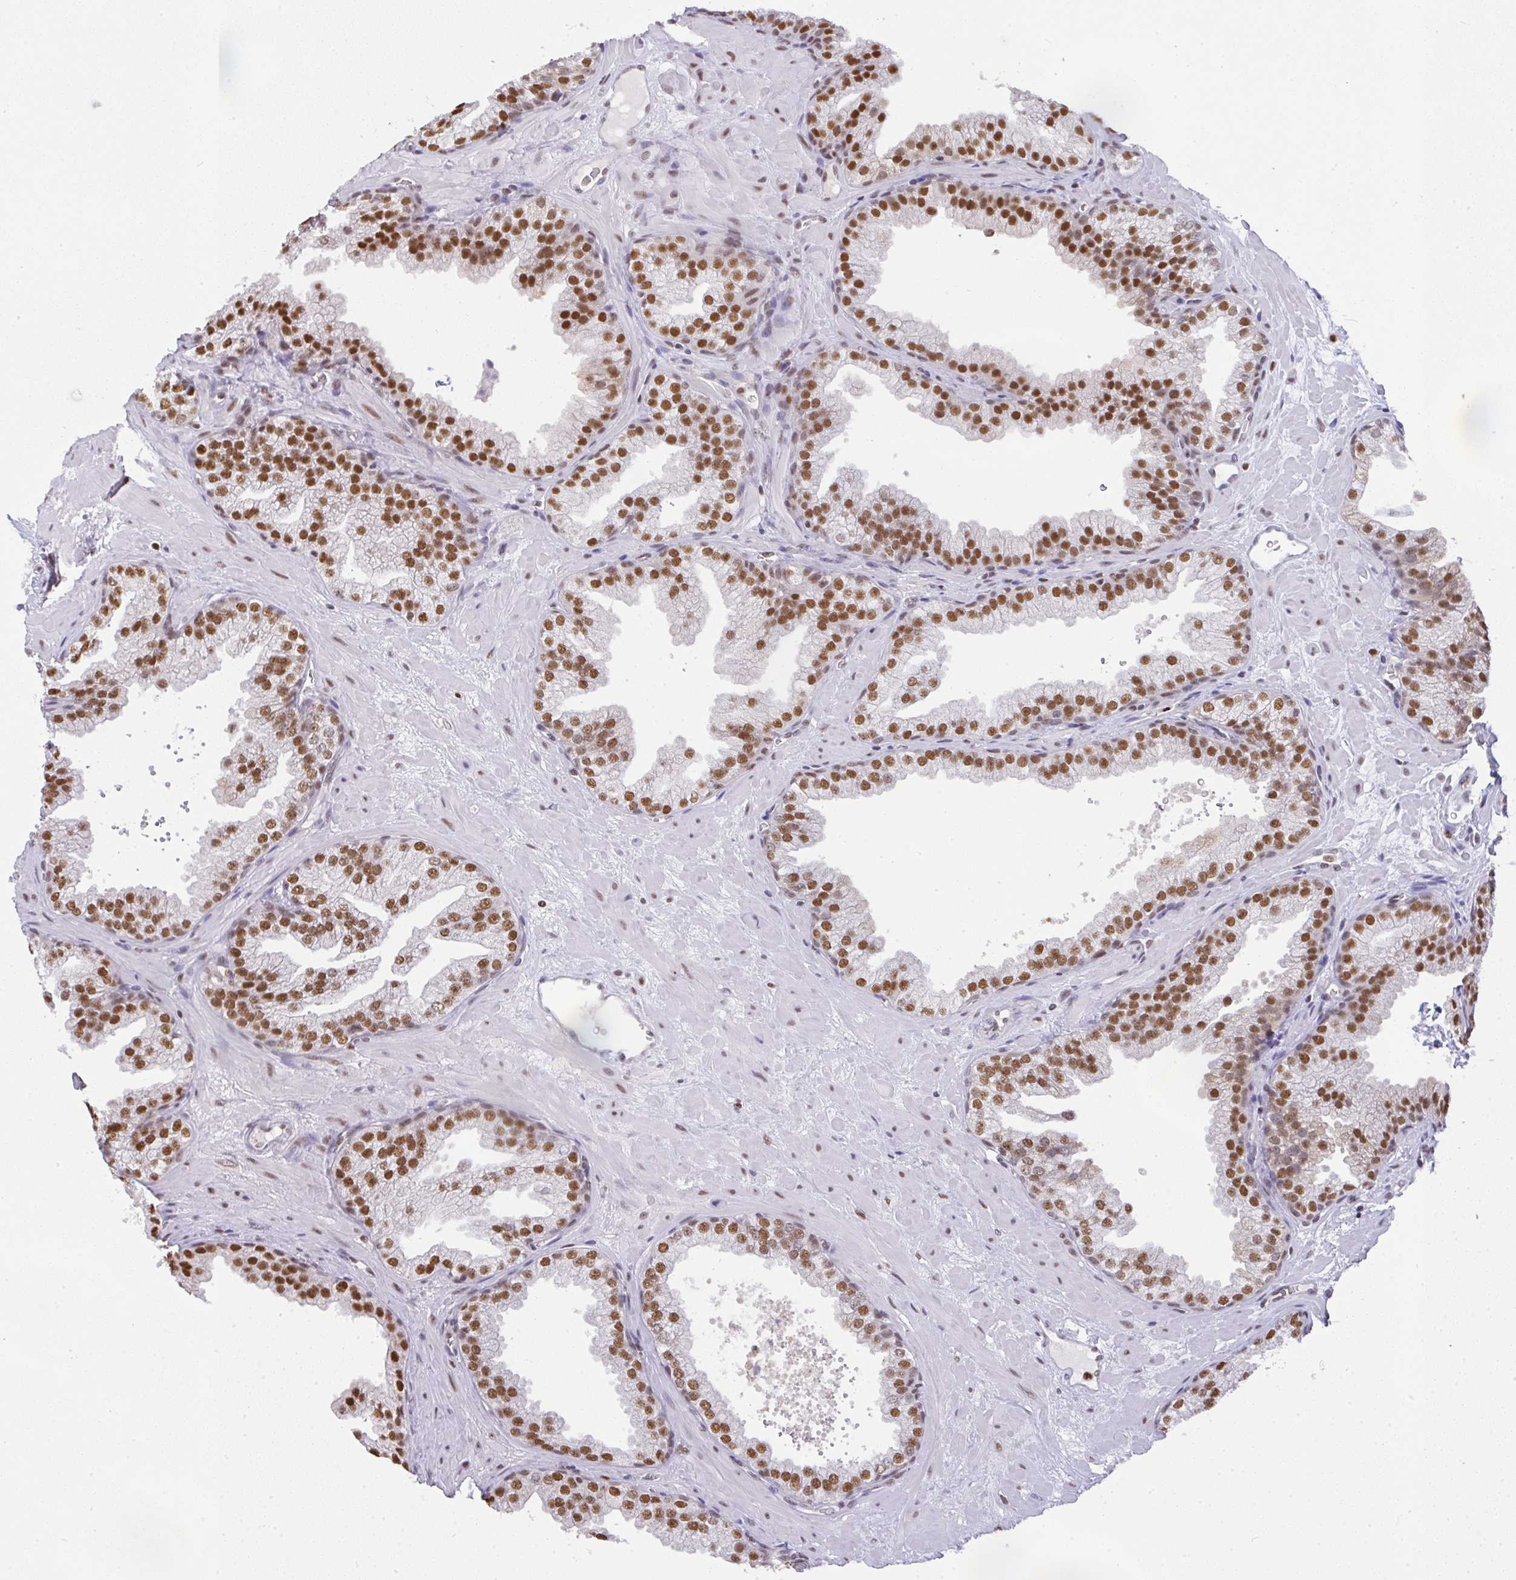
{"staining": {"intensity": "moderate", "quantity": ">75%", "location": "nuclear"}, "tissue": "prostate", "cell_type": "Glandular cells", "image_type": "normal", "snomed": [{"axis": "morphology", "description": "Normal tissue, NOS"}, {"axis": "topography", "description": "Prostate"}], "caption": "This histopathology image reveals IHC staining of benign prostate, with medium moderate nuclear staining in approximately >75% of glandular cells.", "gene": "BBX", "patient": {"sex": "male", "age": 37}}